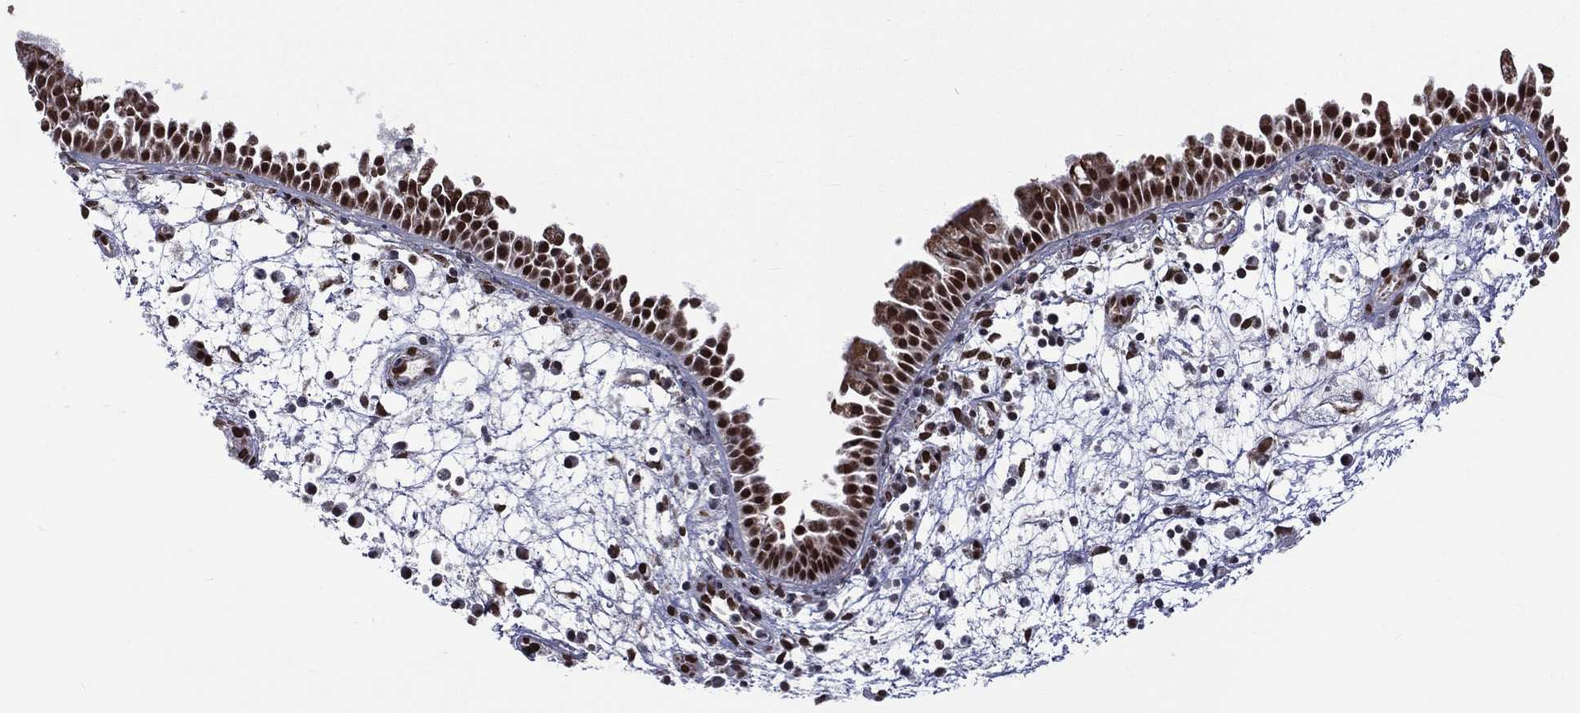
{"staining": {"intensity": "strong", "quantity": ">75%", "location": "nuclear"}, "tissue": "nasopharynx", "cell_type": "Respiratory epithelial cells", "image_type": "normal", "snomed": [{"axis": "morphology", "description": "Normal tissue, NOS"}, {"axis": "topography", "description": "Nasopharynx"}], "caption": "This photomicrograph demonstrates immunohistochemistry staining of benign human nasopharynx, with high strong nuclear expression in about >75% of respiratory epithelial cells.", "gene": "C5orf24", "patient": {"sex": "male", "age": 58}}